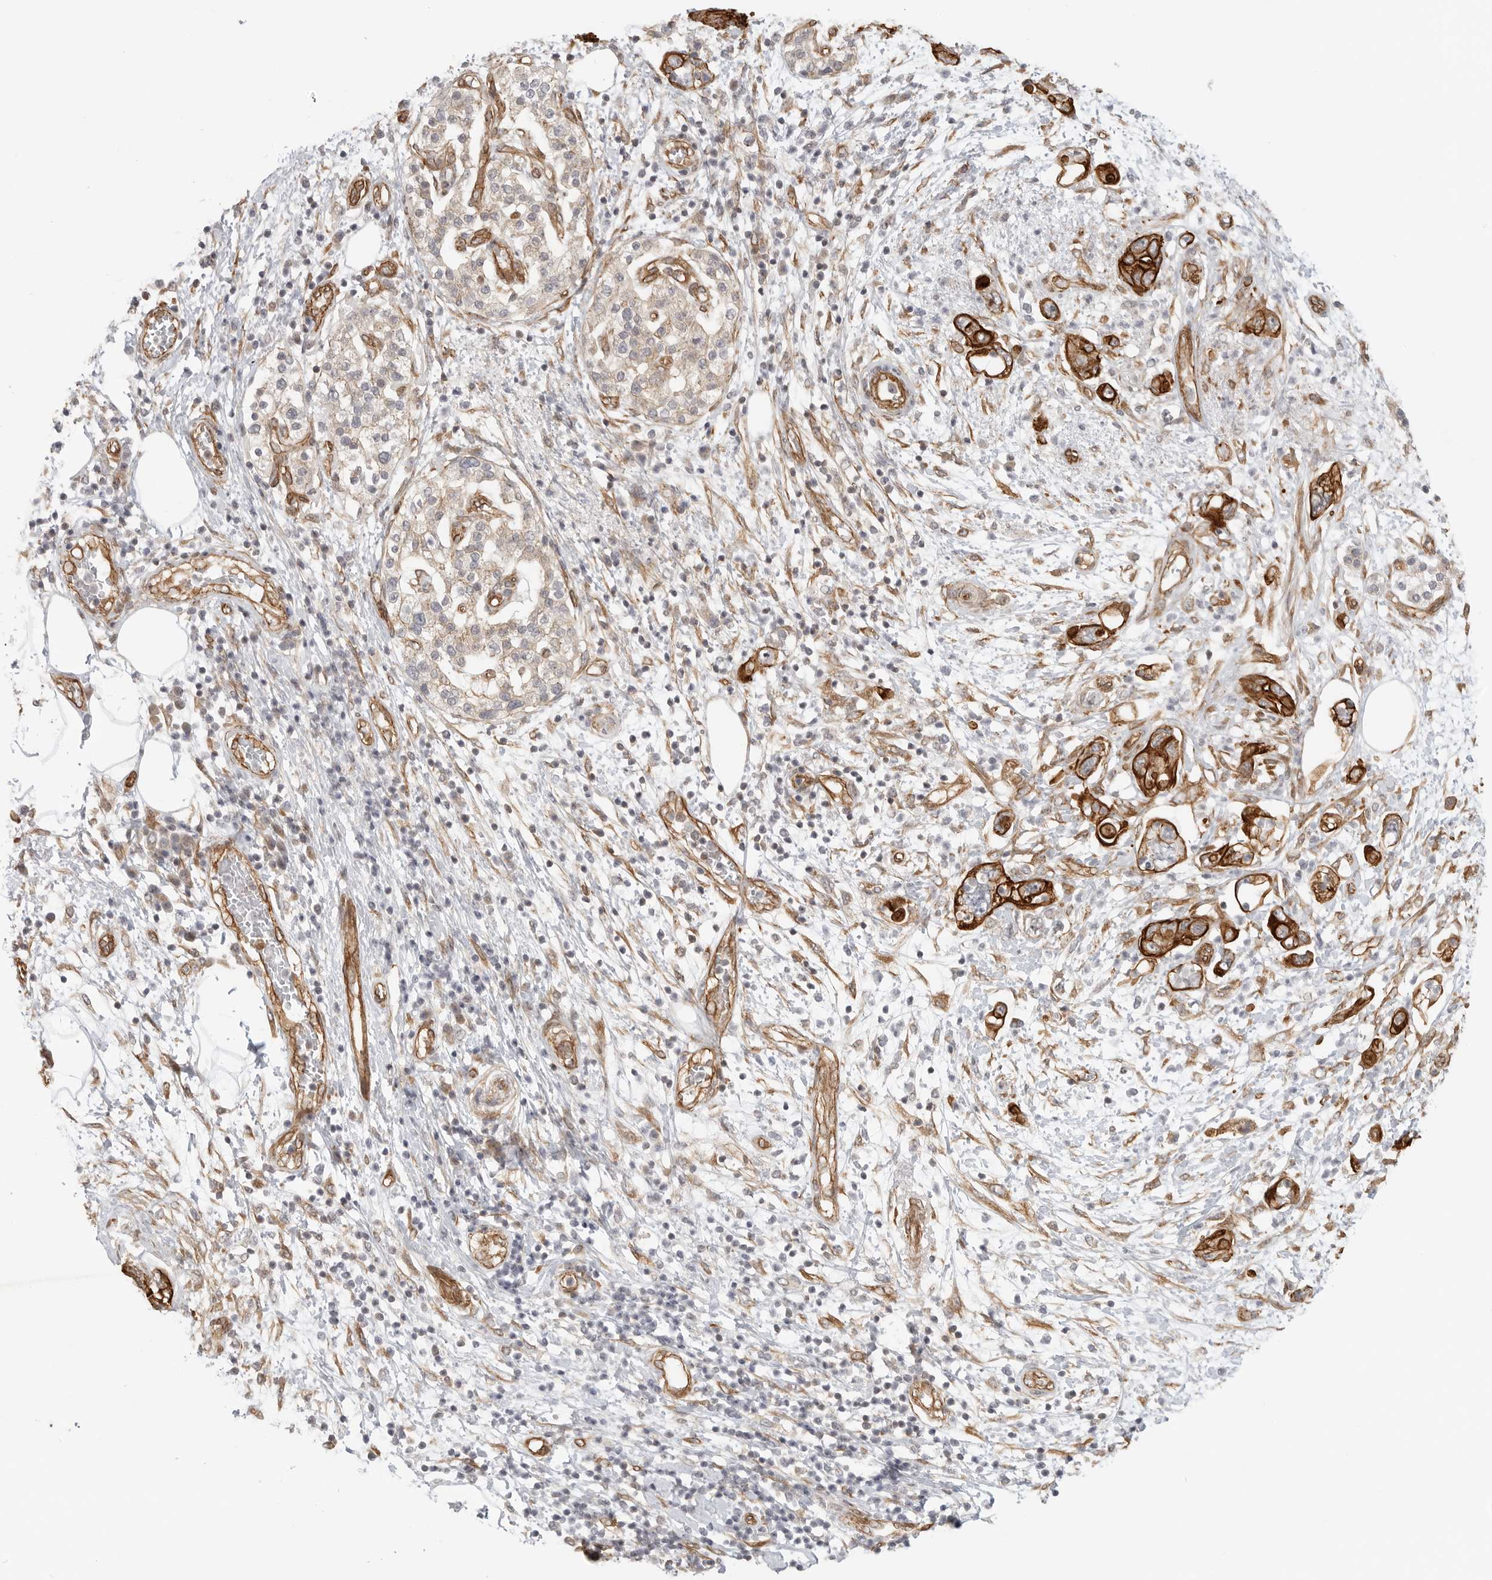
{"staining": {"intensity": "strong", "quantity": ">75%", "location": "cytoplasmic/membranous"}, "tissue": "pancreatic cancer", "cell_type": "Tumor cells", "image_type": "cancer", "snomed": [{"axis": "morphology", "description": "Adenocarcinoma, NOS"}, {"axis": "topography", "description": "Pancreas"}], "caption": "Pancreatic cancer tissue reveals strong cytoplasmic/membranous positivity in about >75% of tumor cells", "gene": "ATOH7", "patient": {"sex": "female", "age": 73}}